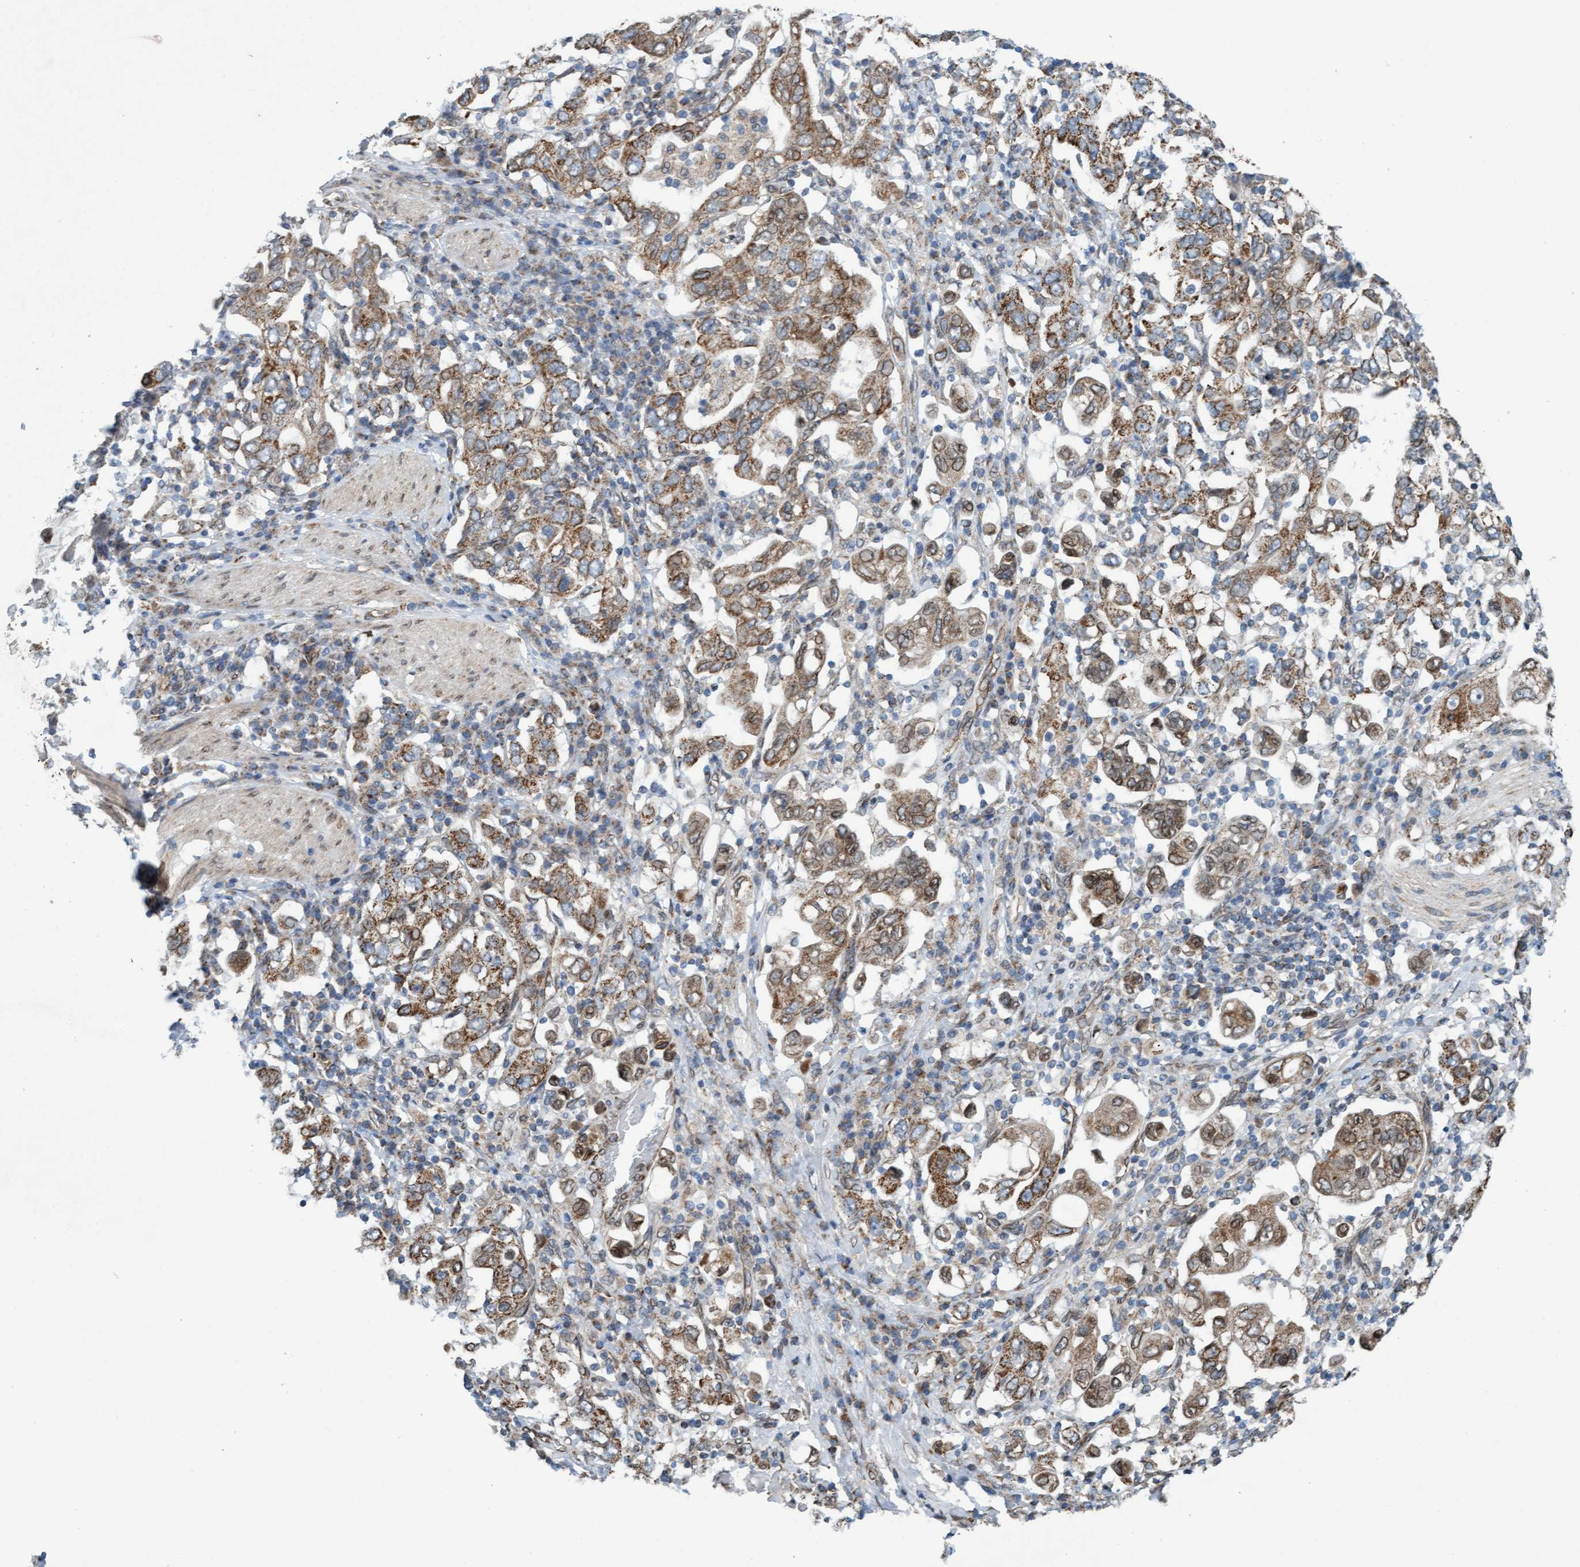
{"staining": {"intensity": "moderate", "quantity": ">75%", "location": "cytoplasmic/membranous"}, "tissue": "stomach cancer", "cell_type": "Tumor cells", "image_type": "cancer", "snomed": [{"axis": "morphology", "description": "Adenocarcinoma, NOS"}, {"axis": "topography", "description": "Stomach, upper"}], "caption": "This is an image of immunohistochemistry staining of stomach adenocarcinoma, which shows moderate expression in the cytoplasmic/membranous of tumor cells.", "gene": "MRPS23", "patient": {"sex": "male", "age": 62}}